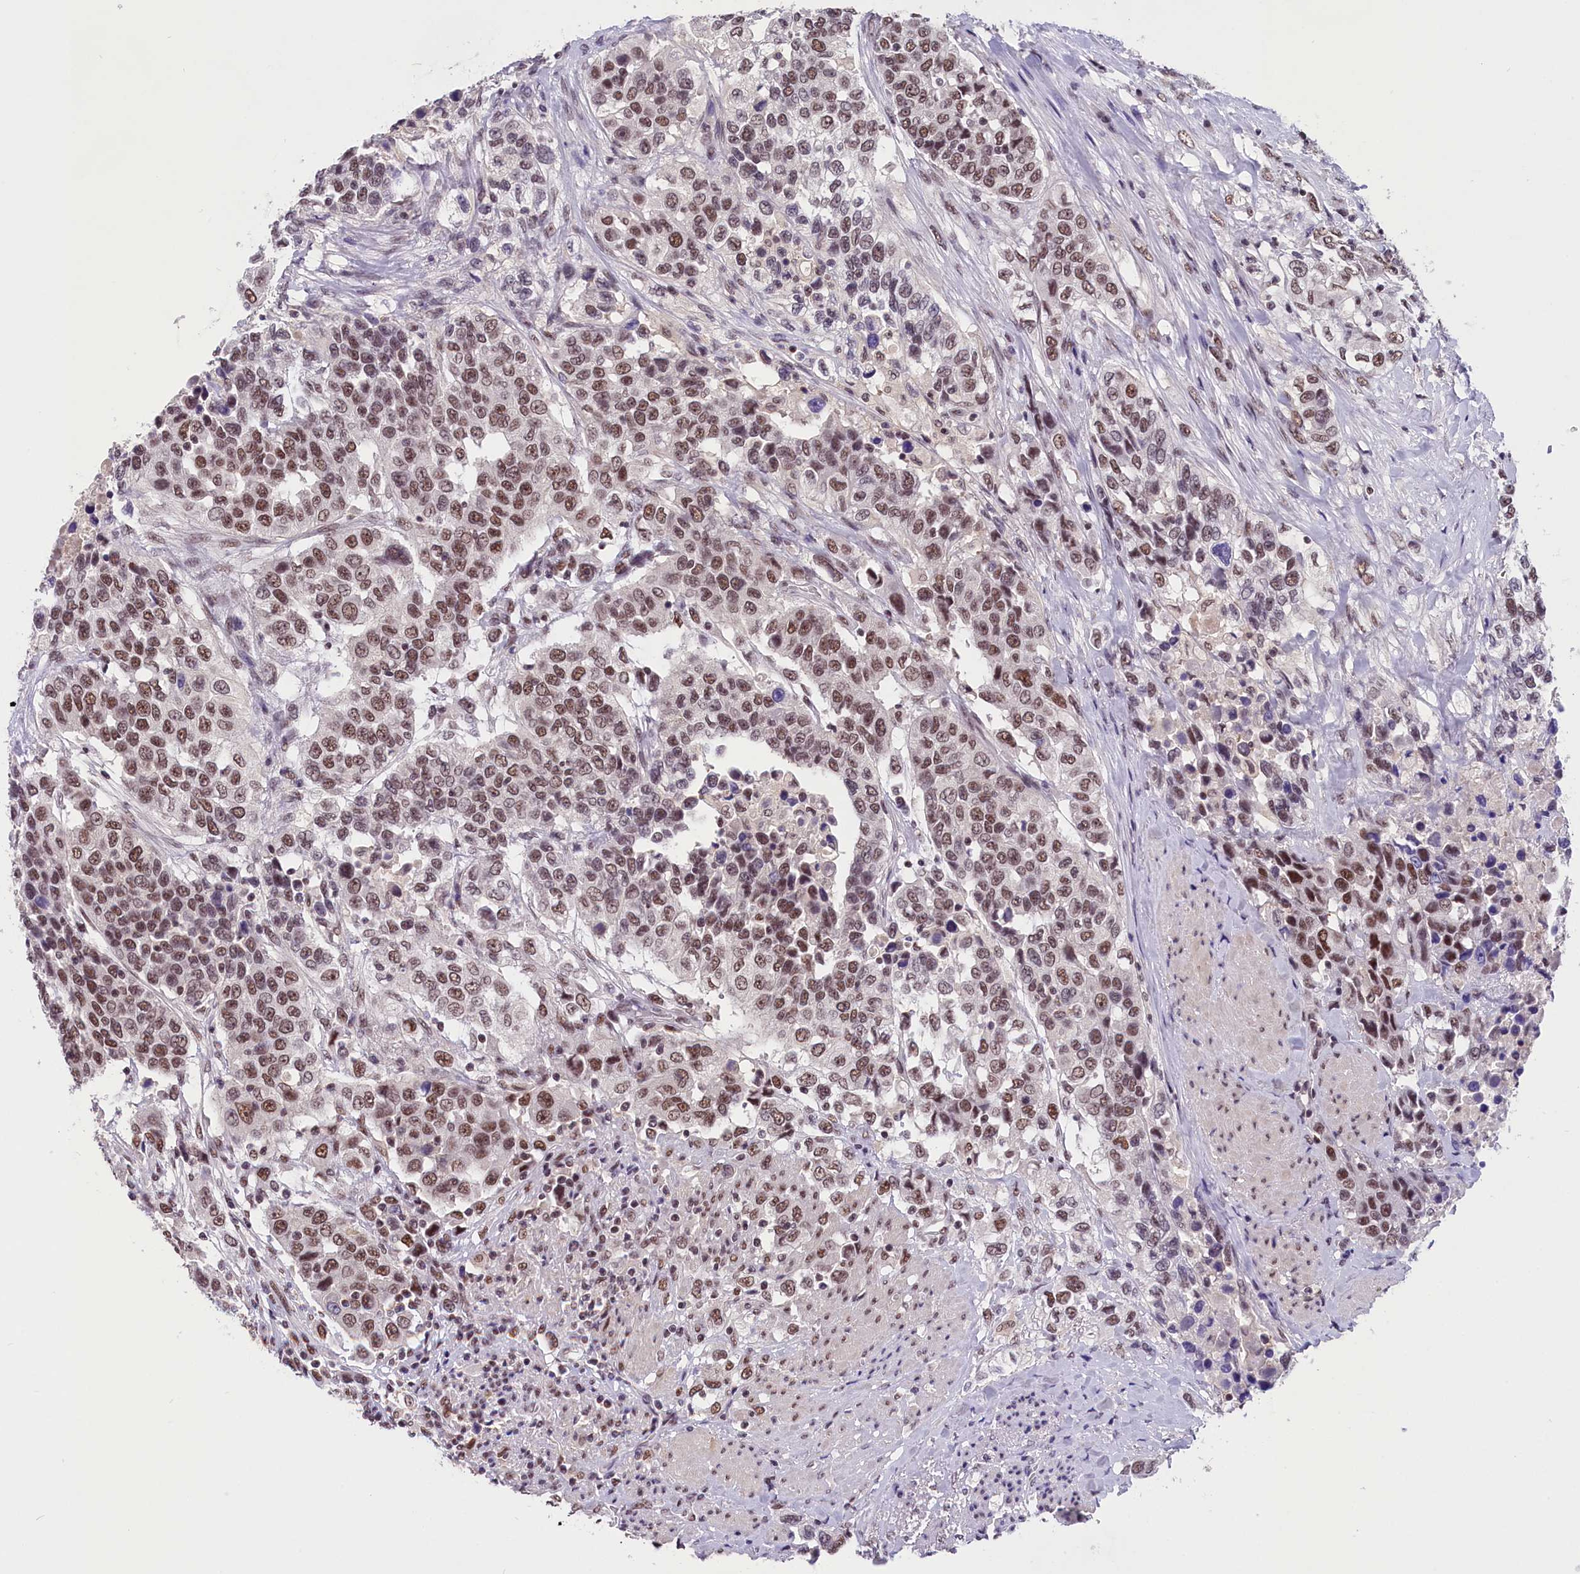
{"staining": {"intensity": "moderate", "quantity": ">75%", "location": "nuclear"}, "tissue": "urothelial cancer", "cell_type": "Tumor cells", "image_type": "cancer", "snomed": [{"axis": "morphology", "description": "Urothelial carcinoma, High grade"}, {"axis": "topography", "description": "Urinary bladder"}], "caption": "A micrograph of urothelial cancer stained for a protein reveals moderate nuclear brown staining in tumor cells.", "gene": "ZC3H4", "patient": {"sex": "female", "age": 80}}